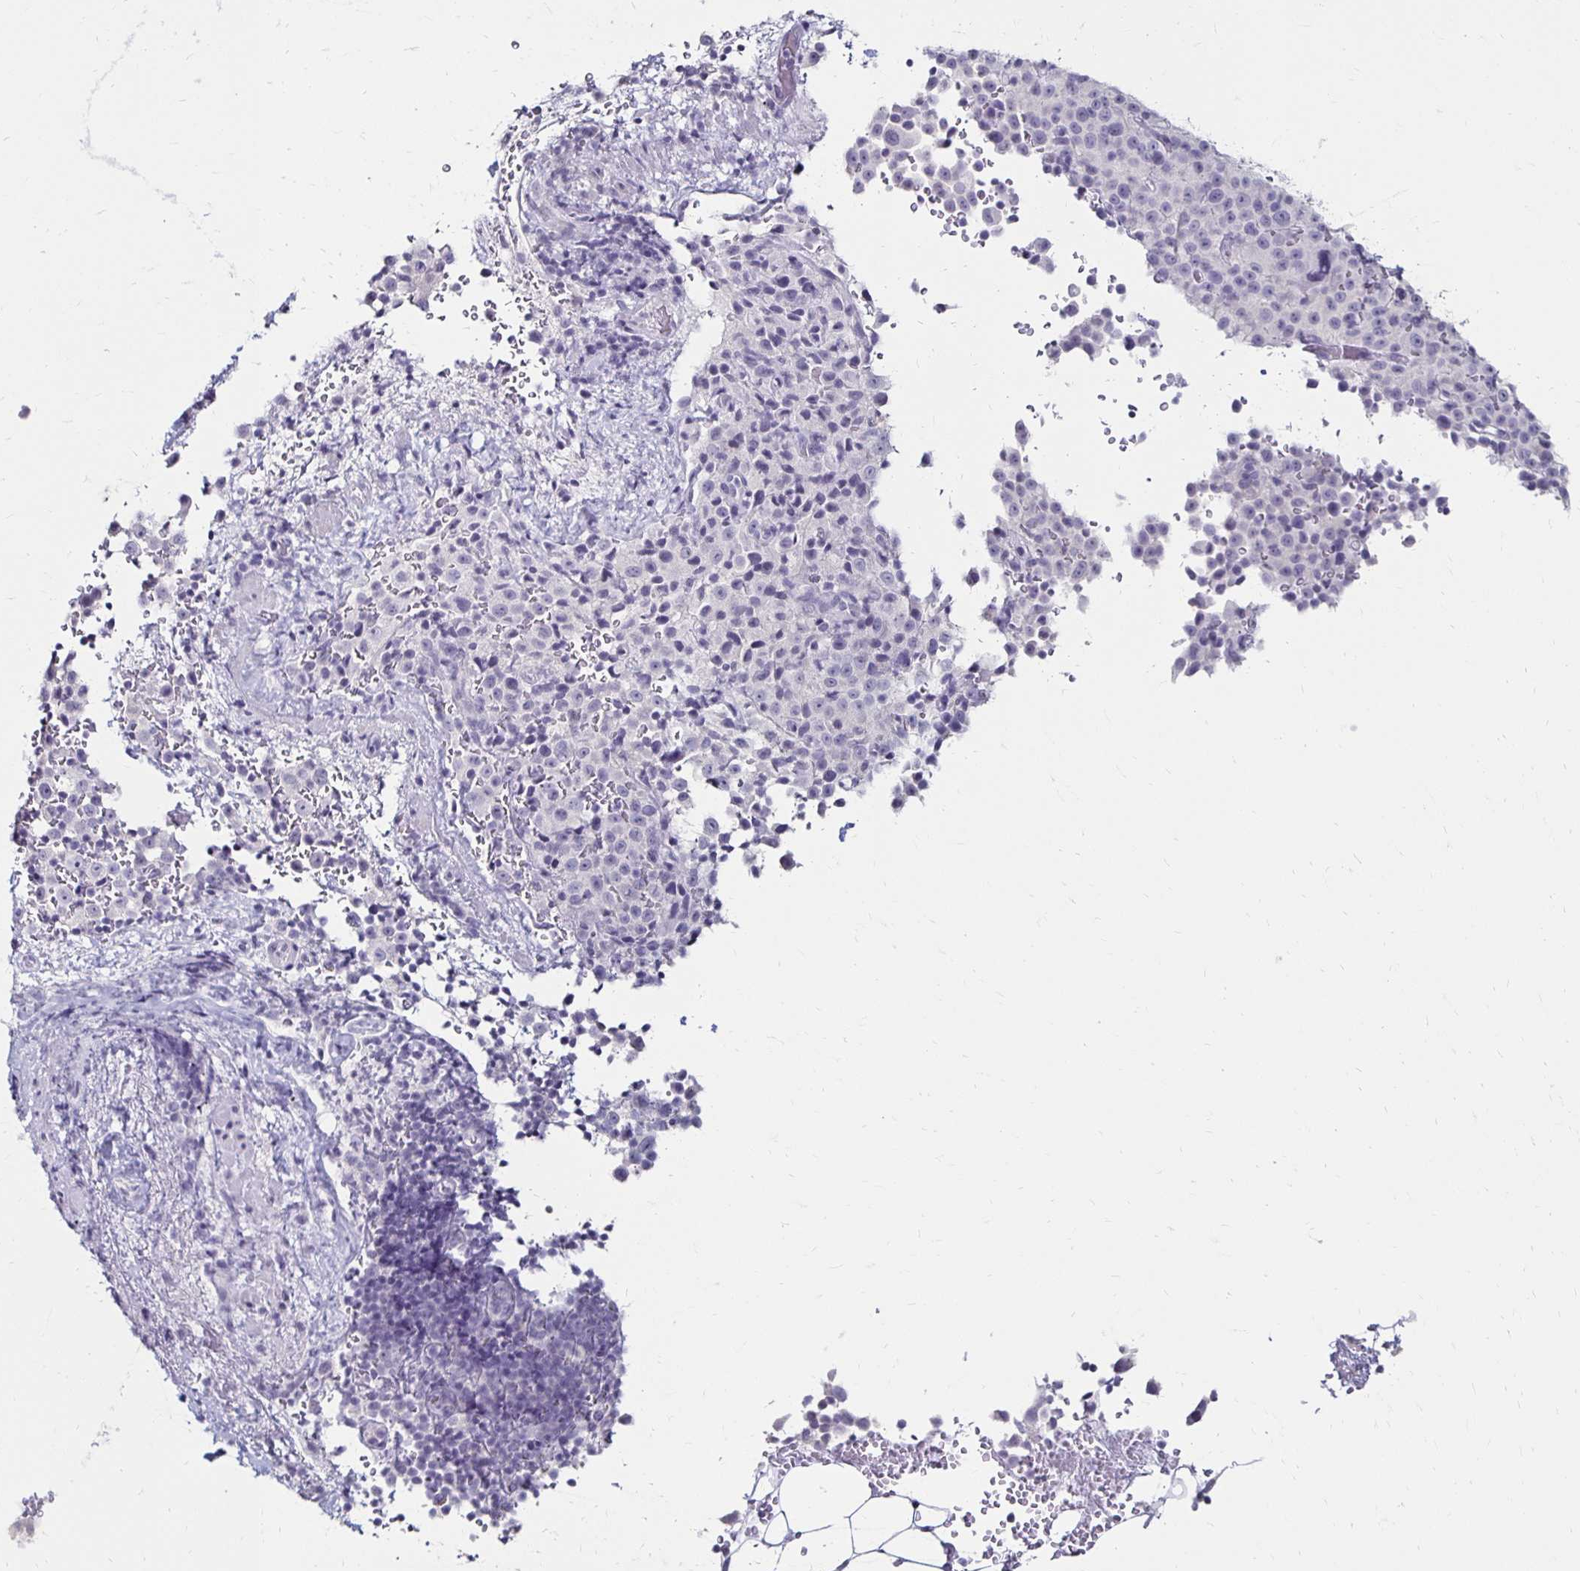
{"staining": {"intensity": "negative", "quantity": "none", "location": "none"}, "tissue": "melanoma", "cell_type": "Tumor cells", "image_type": "cancer", "snomed": [{"axis": "morphology", "description": "Malignant melanoma, Metastatic site"}, {"axis": "topography", "description": "Skin"}, {"axis": "topography", "description": "Lymph node"}], "caption": "DAB immunohistochemical staining of human malignant melanoma (metastatic site) exhibits no significant positivity in tumor cells.", "gene": "TOMM34", "patient": {"sex": "male", "age": 66}}